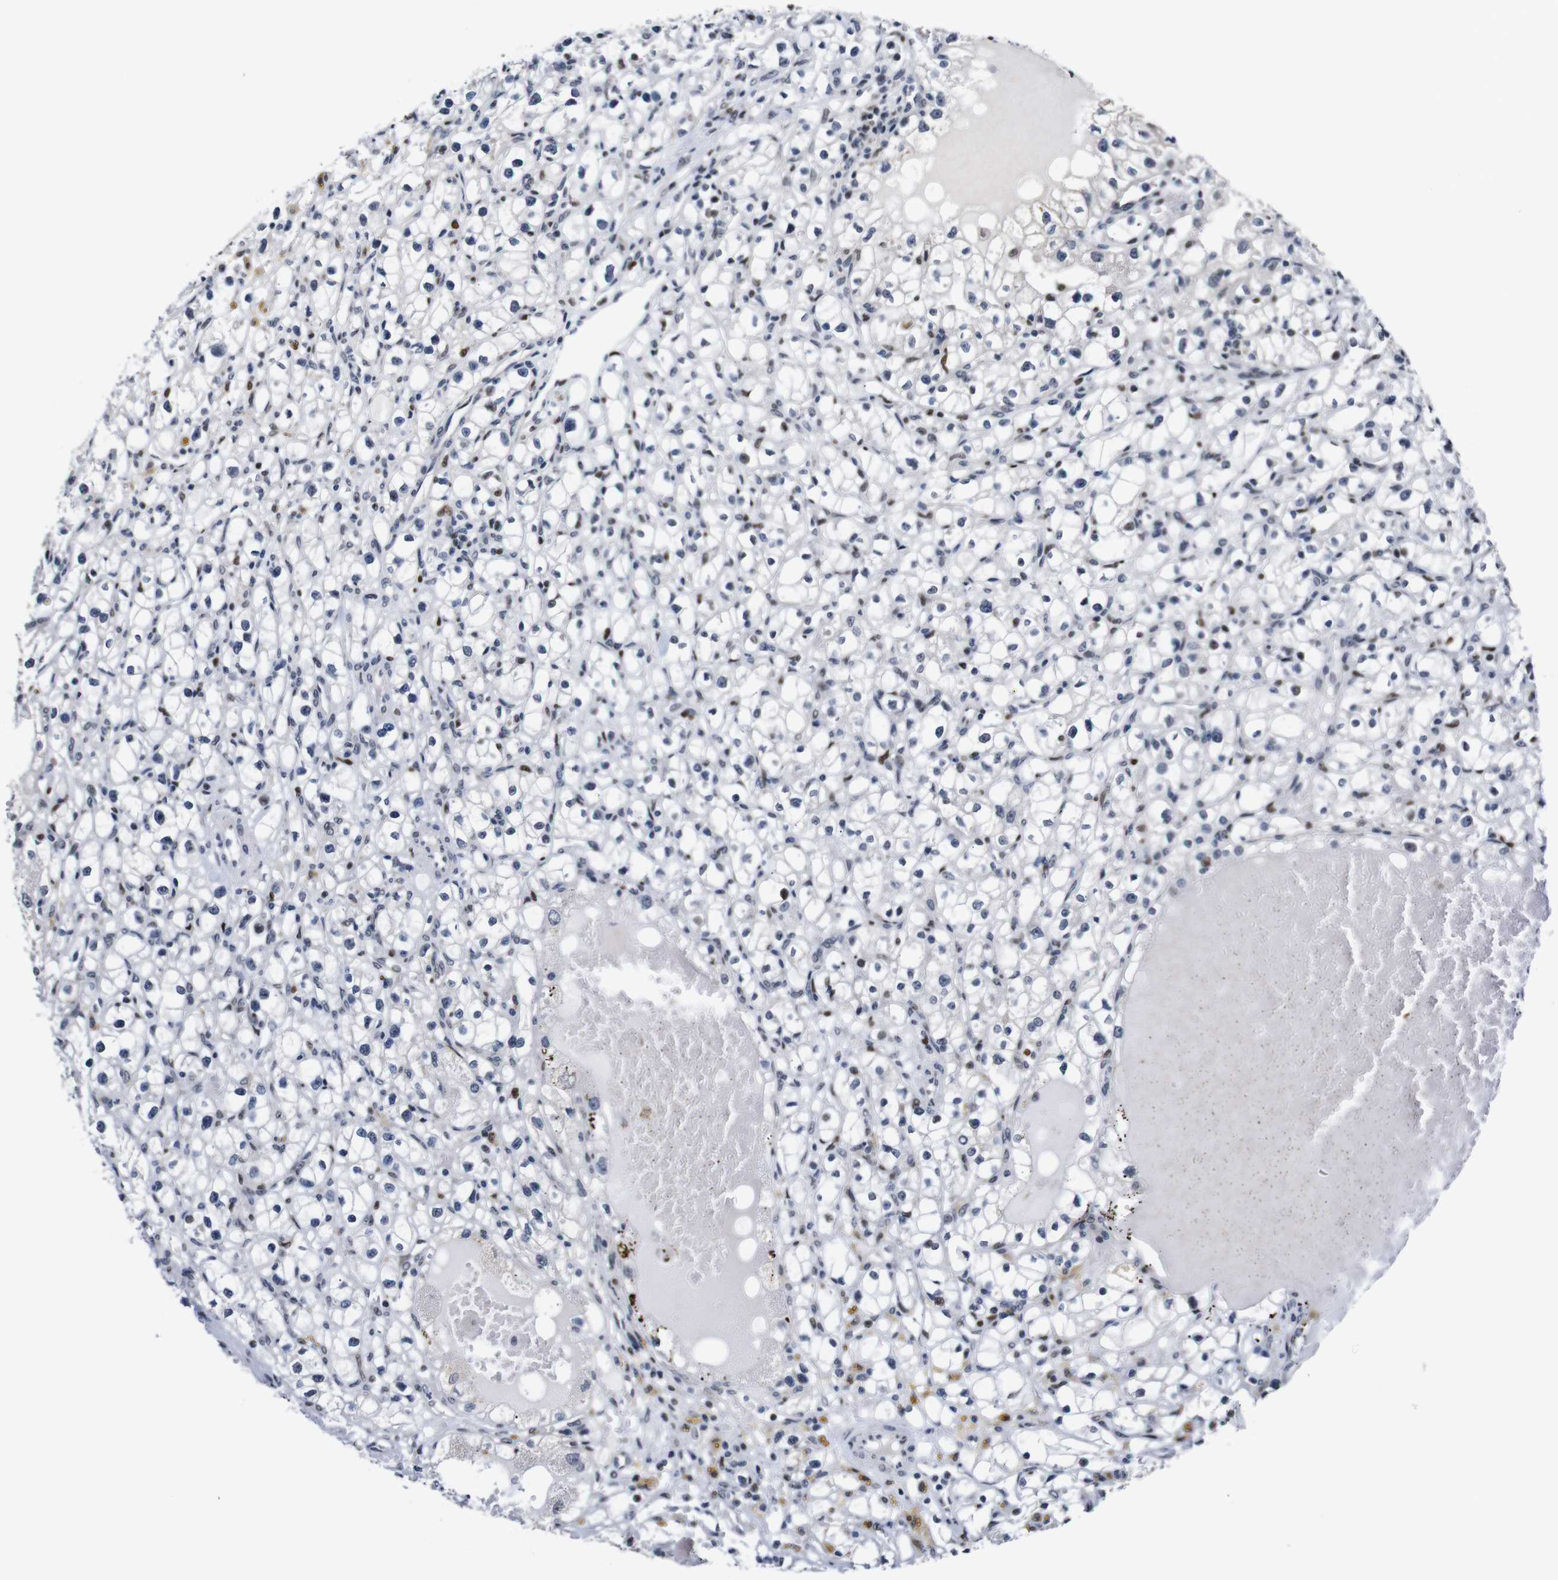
{"staining": {"intensity": "moderate", "quantity": "<25%", "location": "nuclear"}, "tissue": "renal cancer", "cell_type": "Tumor cells", "image_type": "cancer", "snomed": [{"axis": "morphology", "description": "Adenocarcinoma, NOS"}, {"axis": "topography", "description": "Kidney"}], "caption": "Immunohistochemistry of renal cancer (adenocarcinoma) shows low levels of moderate nuclear positivity in approximately <25% of tumor cells.", "gene": "GATA6", "patient": {"sex": "male", "age": 56}}